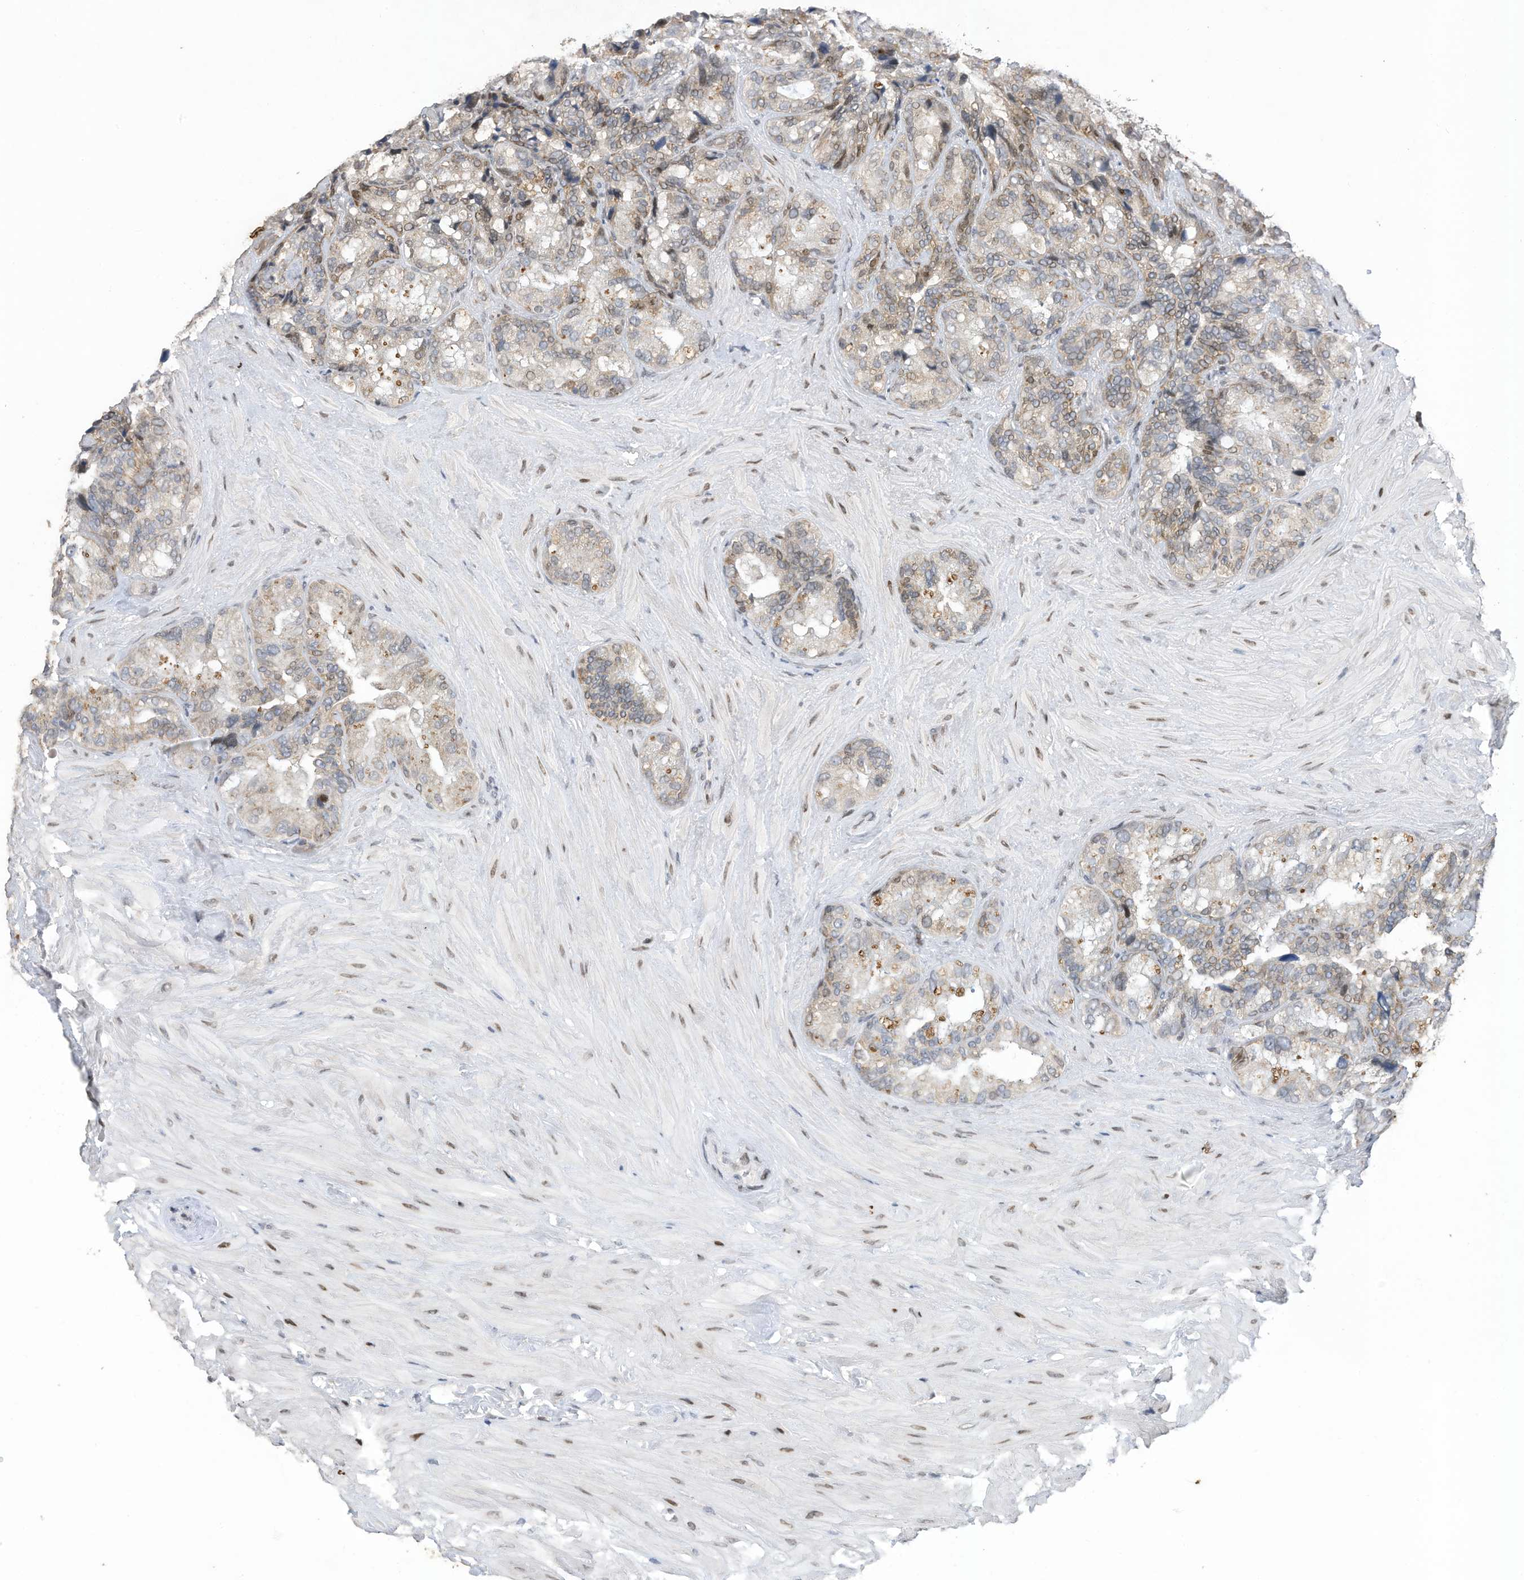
{"staining": {"intensity": "weak", "quantity": "<25%", "location": "cytoplasmic/membranous,nuclear"}, "tissue": "seminal vesicle", "cell_type": "Glandular cells", "image_type": "normal", "snomed": [{"axis": "morphology", "description": "Normal tissue, NOS"}, {"axis": "topography", "description": "Prostate"}, {"axis": "topography", "description": "Seminal veicle"}], "caption": "Glandular cells are negative for protein expression in unremarkable human seminal vesicle. (DAB immunohistochemistry (IHC) visualized using brightfield microscopy, high magnification).", "gene": "RABL3", "patient": {"sex": "male", "age": 68}}